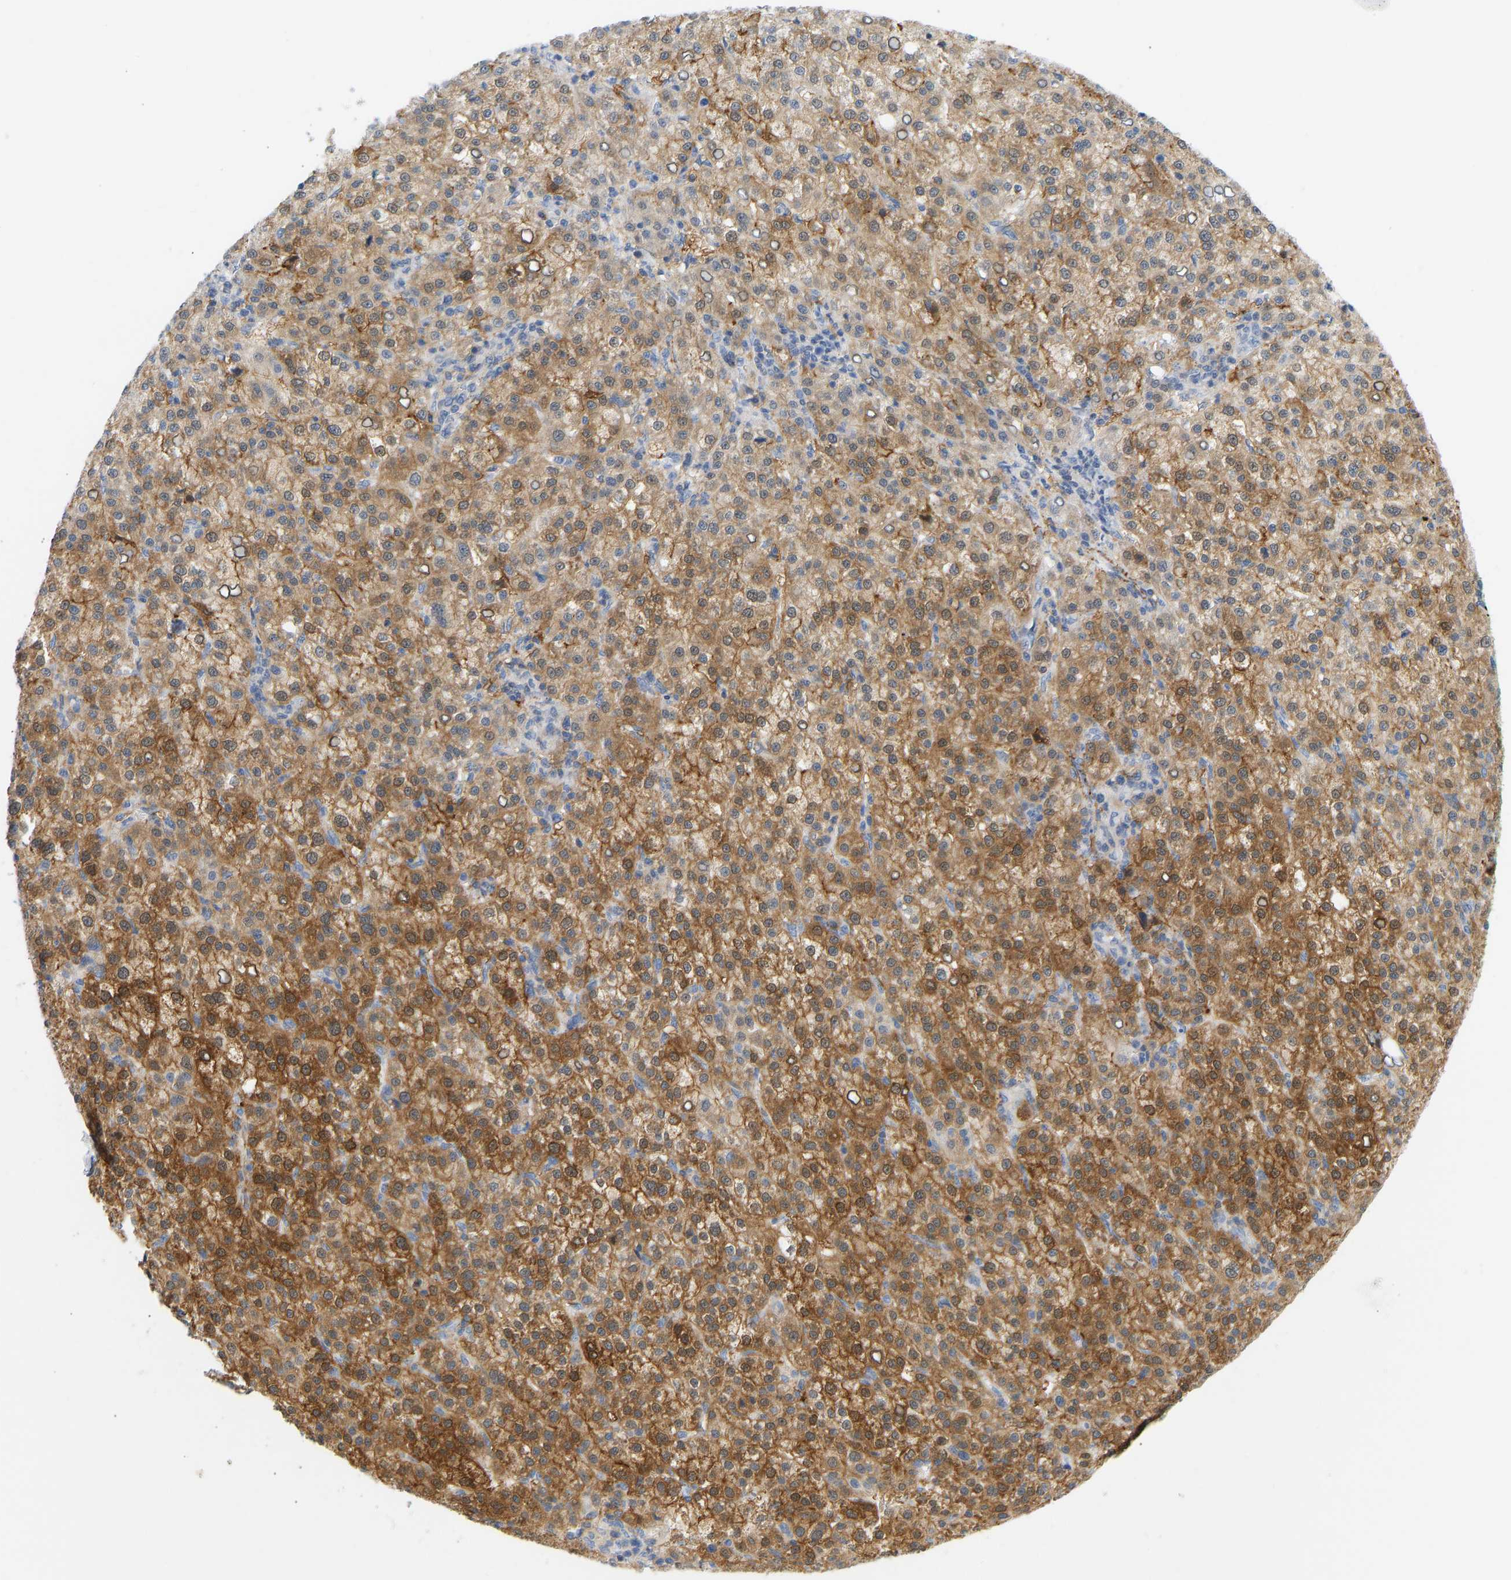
{"staining": {"intensity": "strong", "quantity": ">75%", "location": "cytoplasmic/membranous,nuclear"}, "tissue": "liver cancer", "cell_type": "Tumor cells", "image_type": "cancer", "snomed": [{"axis": "morphology", "description": "Carcinoma, Hepatocellular, NOS"}, {"axis": "topography", "description": "Liver"}], "caption": "Strong cytoplasmic/membranous and nuclear positivity for a protein is present in about >75% of tumor cells of liver cancer (hepatocellular carcinoma) using immunohistochemistry.", "gene": "BVES", "patient": {"sex": "female", "age": 58}}